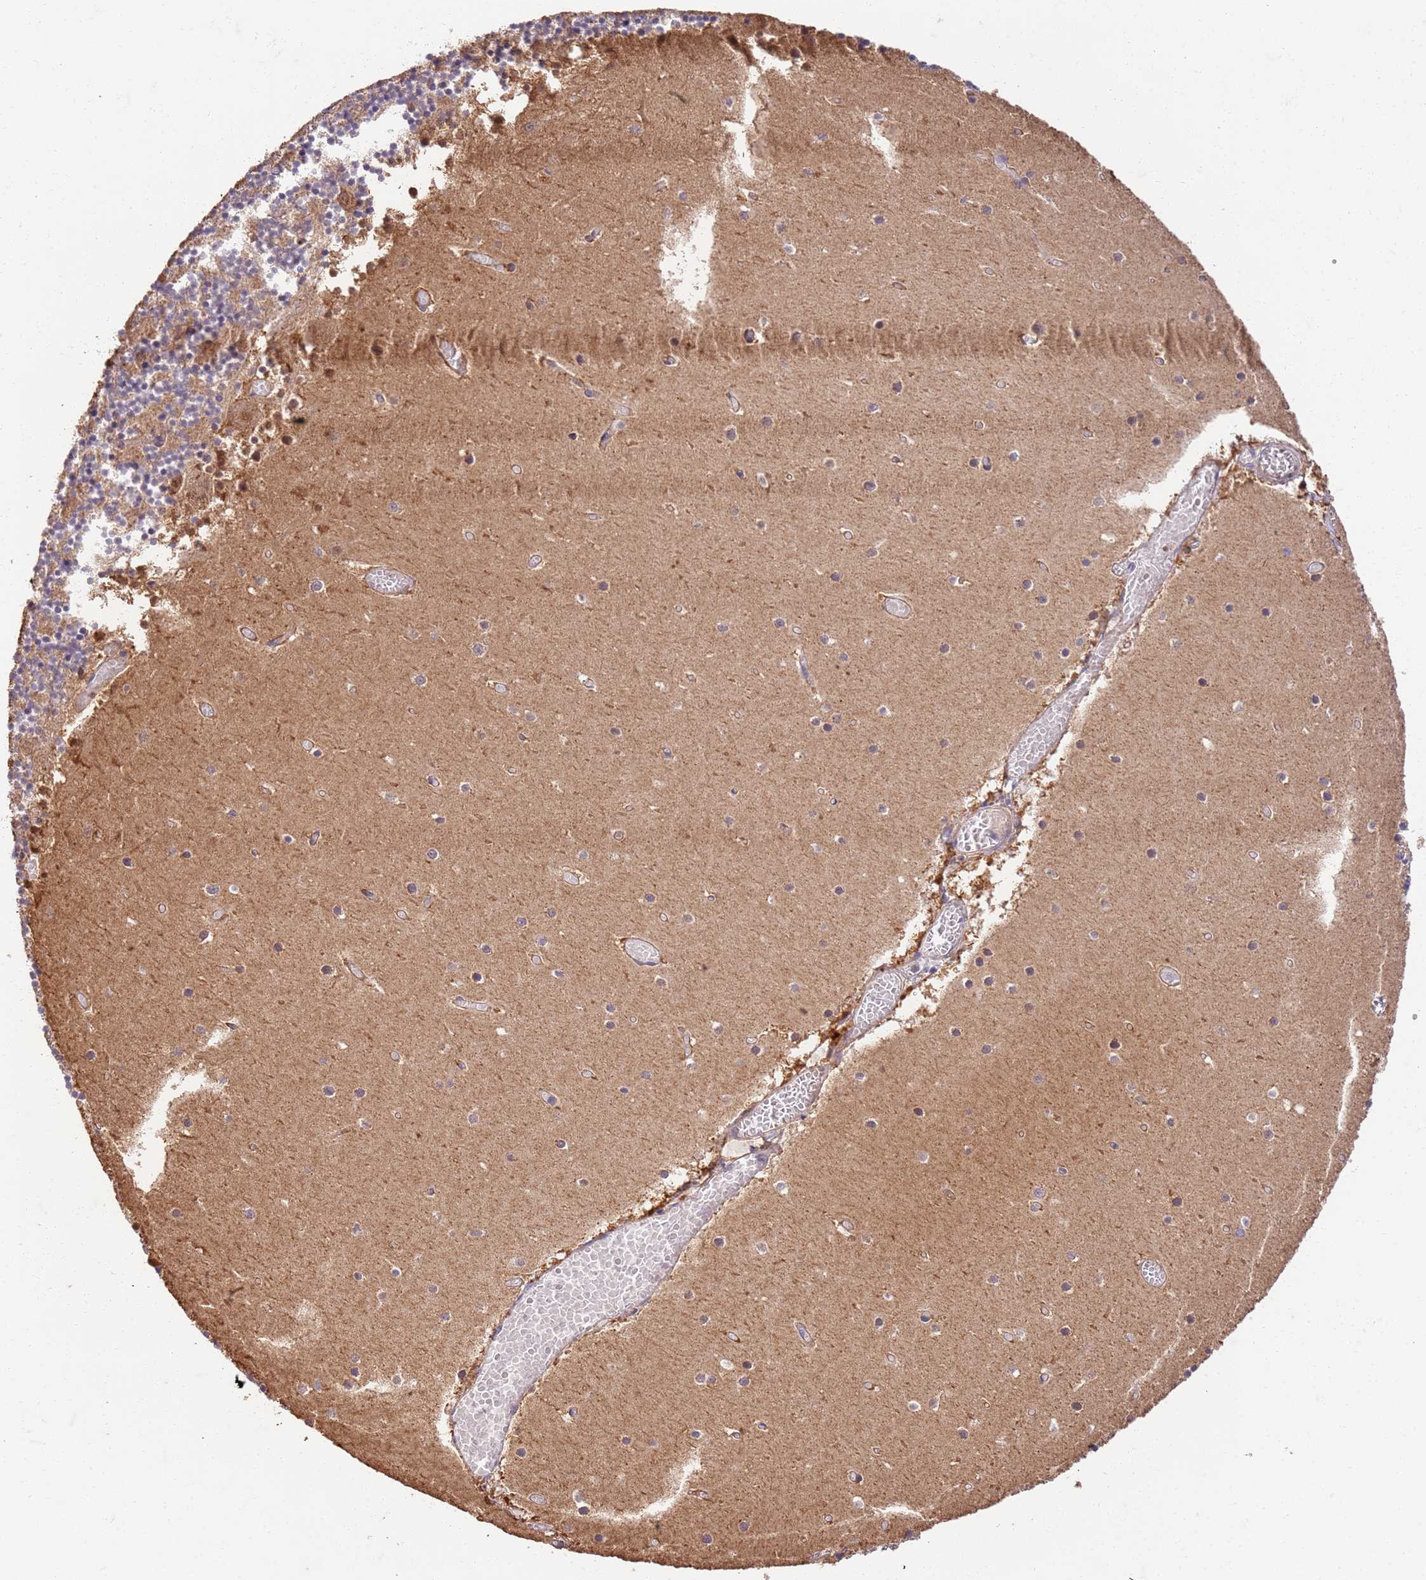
{"staining": {"intensity": "moderate", "quantity": "25%-75%", "location": "cytoplasmic/membranous"}, "tissue": "cerebellum", "cell_type": "Cells in granular layer", "image_type": "normal", "snomed": [{"axis": "morphology", "description": "Normal tissue, NOS"}, {"axis": "topography", "description": "Cerebellum"}], "caption": "Protein expression by immunohistochemistry reveals moderate cytoplasmic/membranous expression in about 25%-75% of cells in granular layer in normal cerebellum. (Brightfield microscopy of DAB IHC at high magnification).", "gene": "UBE3A", "patient": {"sex": "female", "age": 28}}